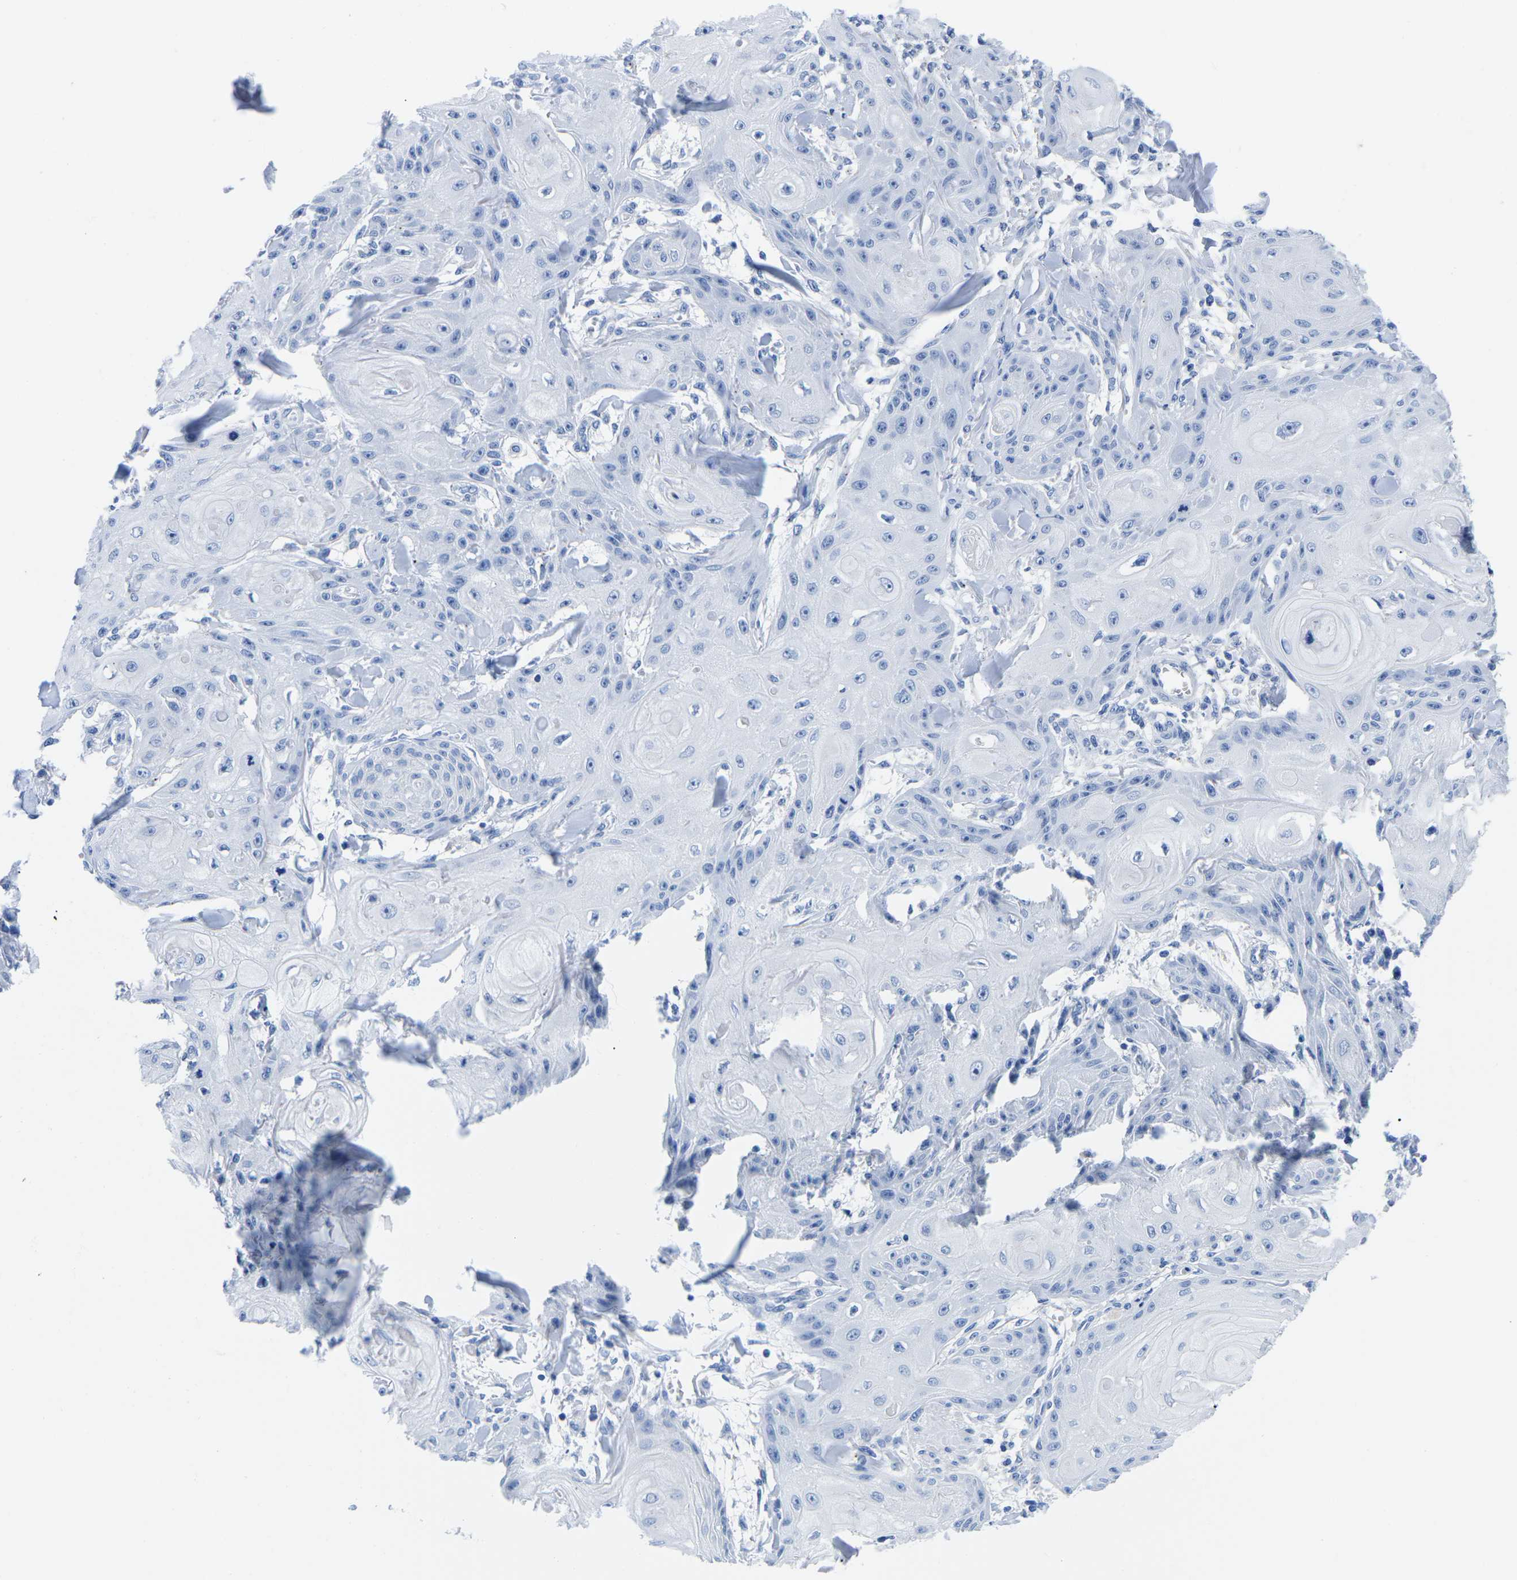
{"staining": {"intensity": "negative", "quantity": "none", "location": "none"}, "tissue": "skin cancer", "cell_type": "Tumor cells", "image_type": "cancer", "snomed": [{"axis": "morphology", "description": "Squamous cell carcinoma, NOS"}, {"axis": "topography", "description": "Skin"}], "caption": "IHC micrograph of neoplastic tissue: skin squamous cell carcinoma stained with DAB demonstrates no significant protein expression in tumor cells. (Stains: DAB (3,3'-diaminobenzidine) immunohistochemistry with hematoxylin counter stain, Microscopy: brightfield microscopy at high magnification).", "gene": "CYP1A2", "patient": {"sex": "male", "age": 74}}